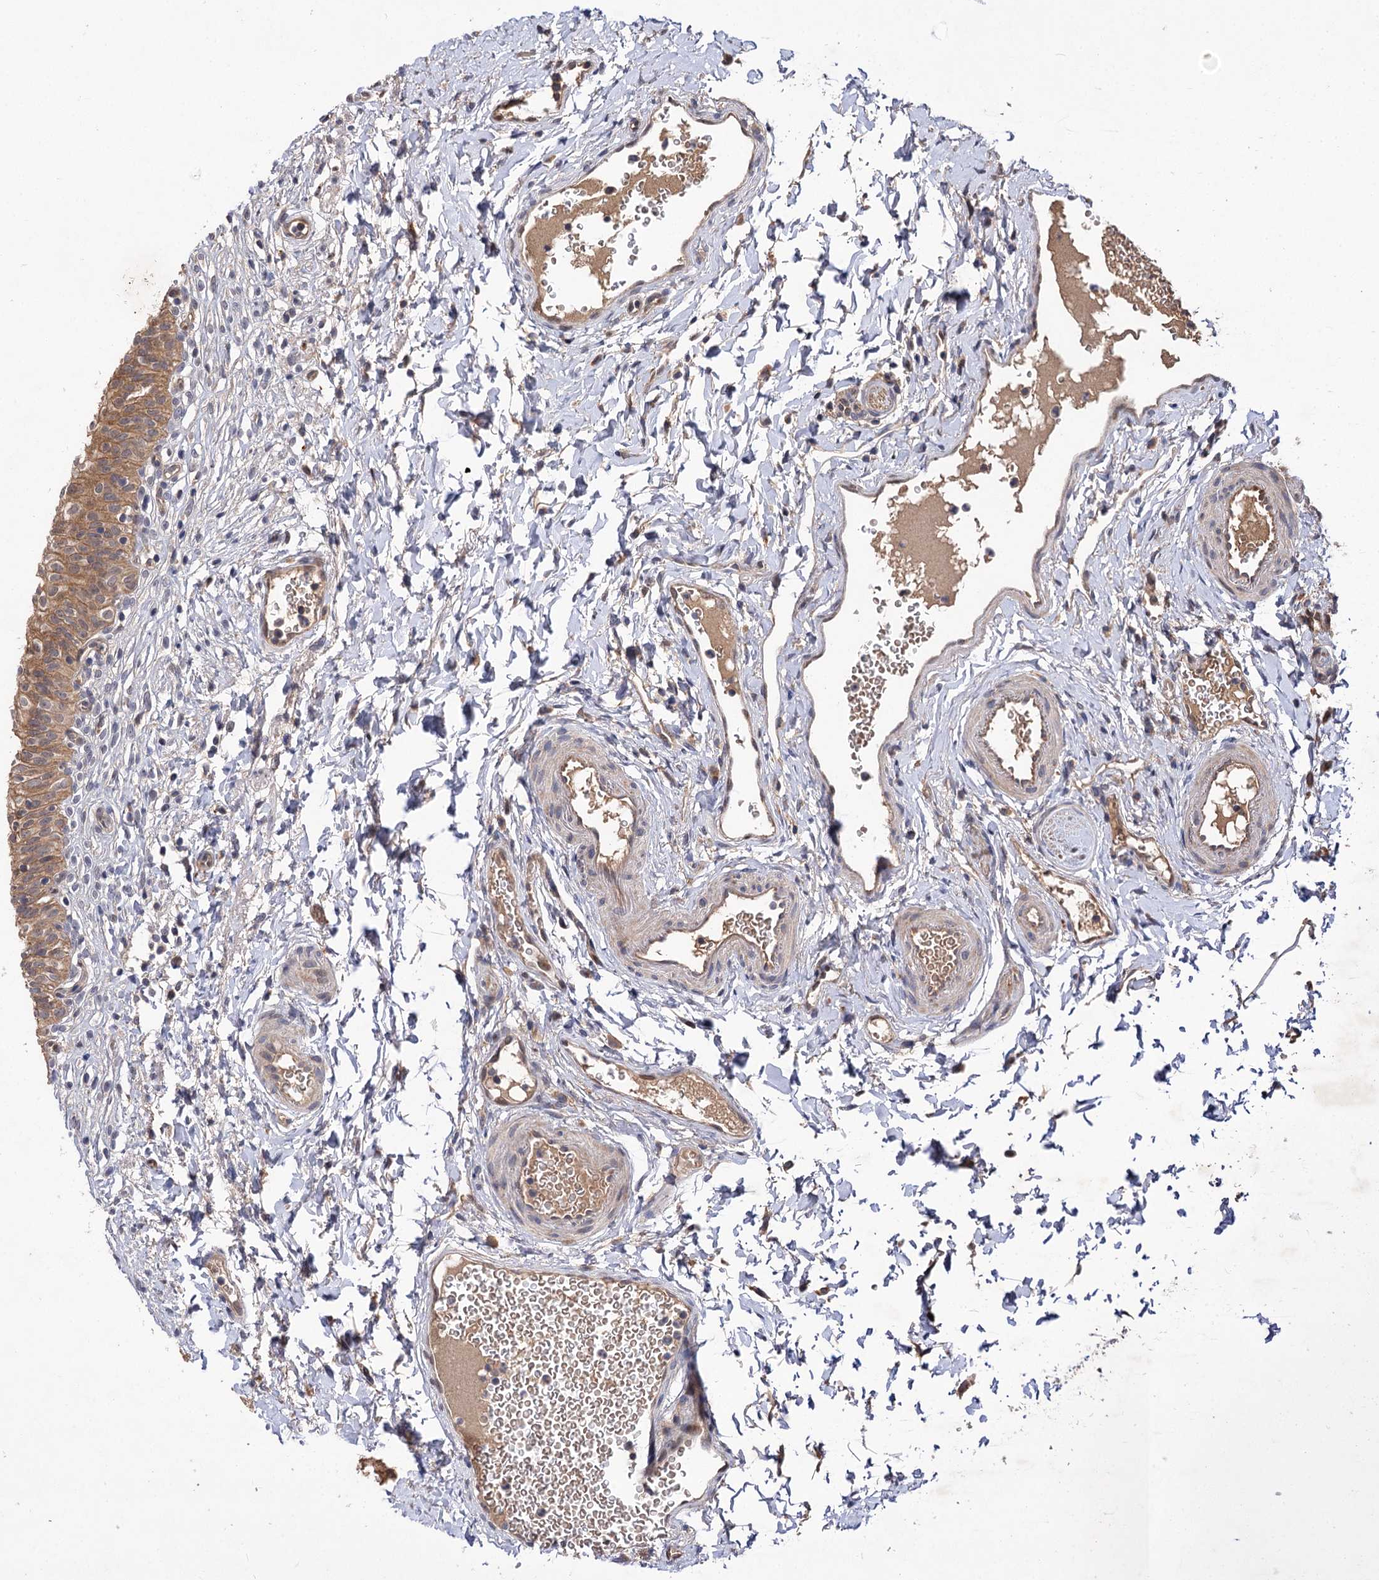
{"staining": {"intensity": "moderate", "quantity": ">75%", "location": "cytoplasmic/membranous"}, "tissue": "urinary bladder", "cell_type": "Urothelial cells", "image_type": "normal", "snomed": [{"axis": "morphology", "description": "Normal tissue, NOS"}, {"axis": "topography", "description": "Urinary bladder"}], "caption": "Immunohistochemistry (IHC) of unremarkable human urinary bladder demonstrates medium levels of moderate cytoplasmic/membranous positivity in about >75% of urothelial cells.", "gene": "FBXW8", "patient": {"sex": "male", "age": 55}}